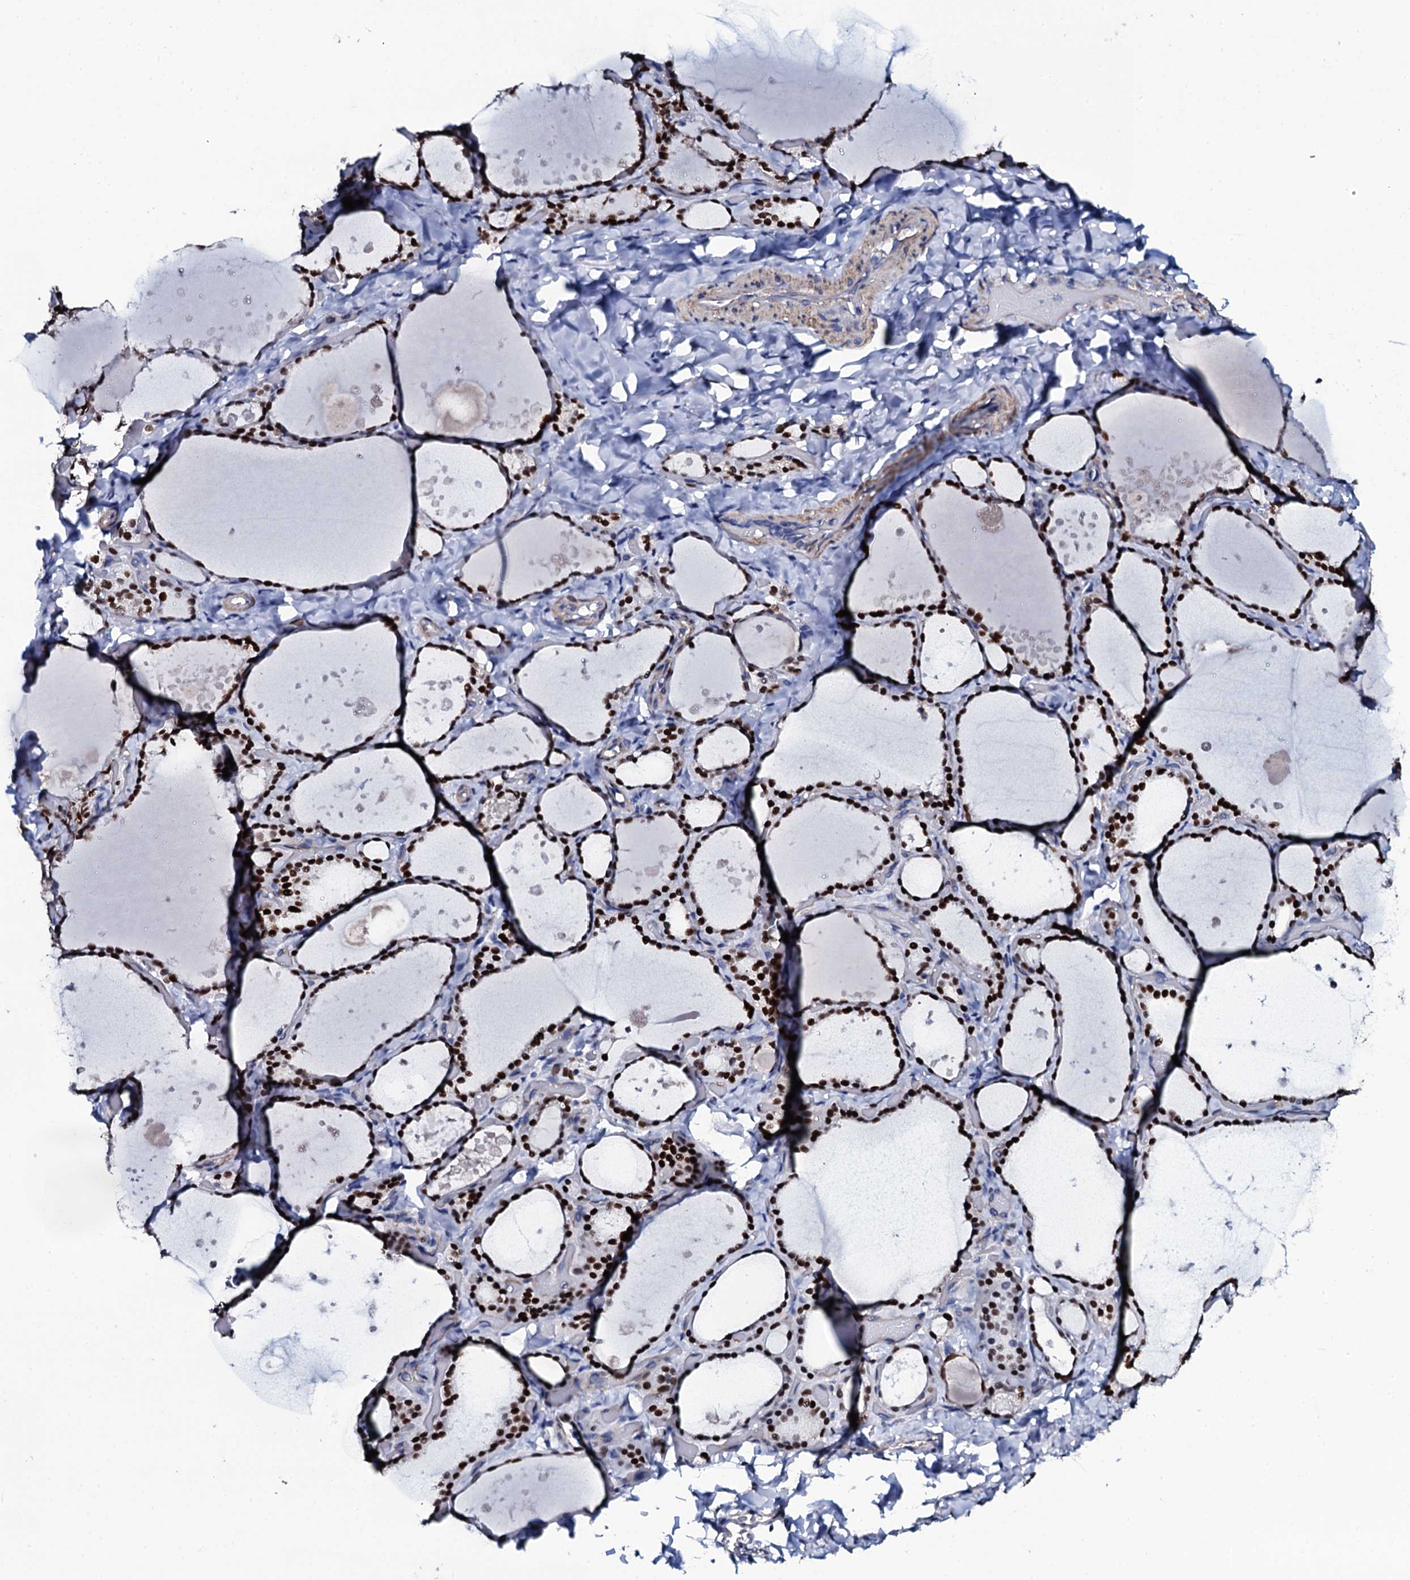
{"staining": {"intensity": "strong", "quantity": ">75%", "location": "nuclear"}, "tissue": "thyroid gland", "cell_type": "Glandular cells", "image_type": "normal", "snomed": [{"axis": "morphology", "description": "Normal tissue, NOS"}, {"axis": "topography", "description": "Thyroid gland"}], "caption": "Thyroid gland stained with immunohistochemistry (IHC) shows strong nuclear staining in about >75% of glandular cells.", "gene": "NPM2", "patient": {"sex": "female", "age": 44}}